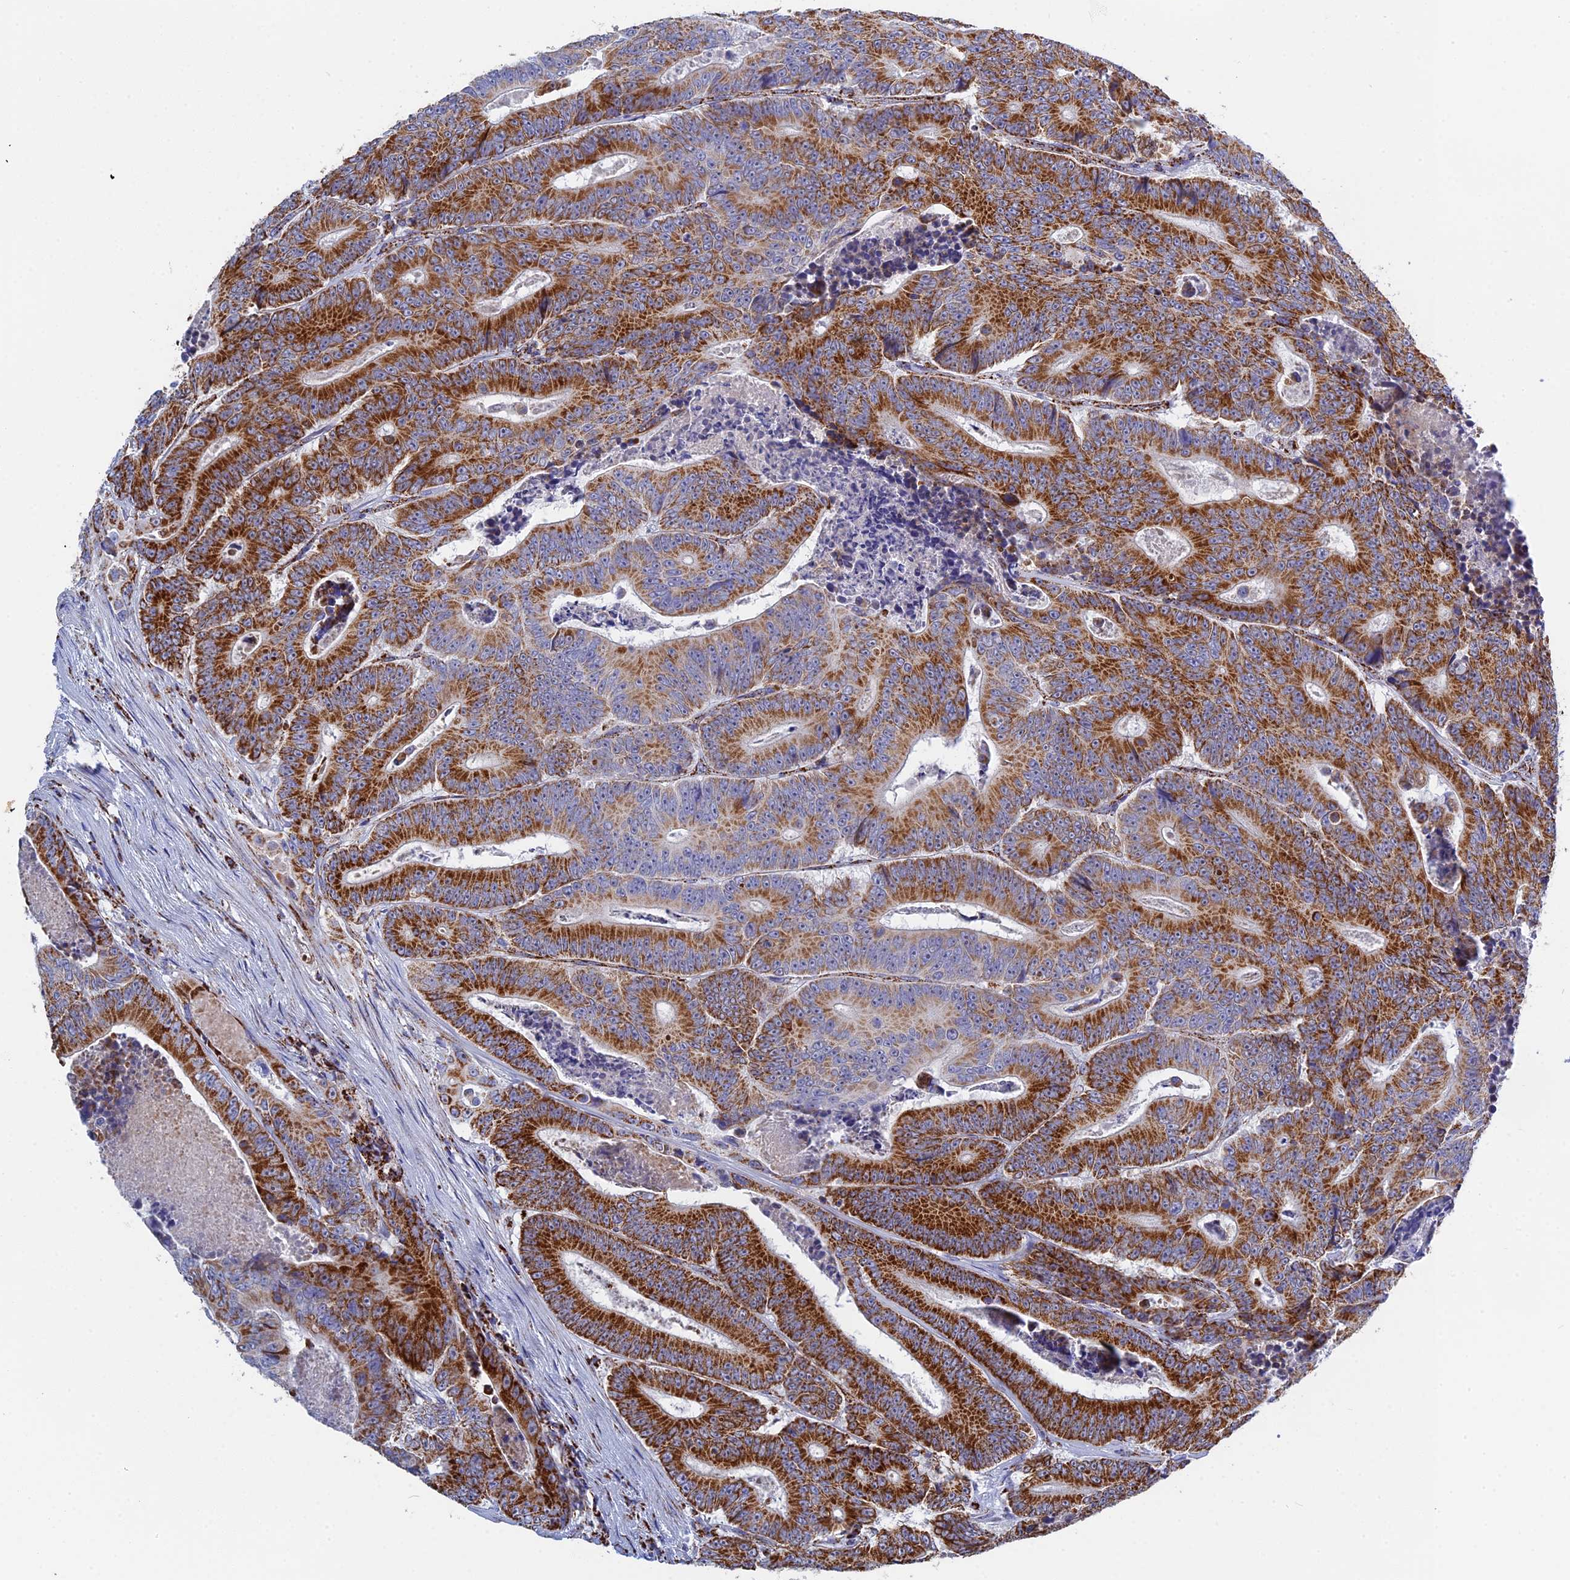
{"staining": {"intensity": "strong", "quantity": ">75%", "location": "cytoplasmic/membranous"}, "tissue": "colorectal cancer", "cell_type": "Tumor cells", "image_type": "cancer", "snomed": [{"axis": "morphology", "description": "Adenocarcinoma, NOS"}, {"axis": "topography", "description": "Colon"}], "caption": "Brown immunohistochemical staining in human adenocarcinoma (colorectal) reveals strong cytoplasmic/membranous positivity in about >75% of tumor cells. The staining is performed using DAB (3,3'-diaminobenzidine) brown chromogen to label protein expression. The nuclei are counter-stained blue using hematoxylin.", "gene": "NDUFA5", "patient": {"sex": "male", "age": 83}}